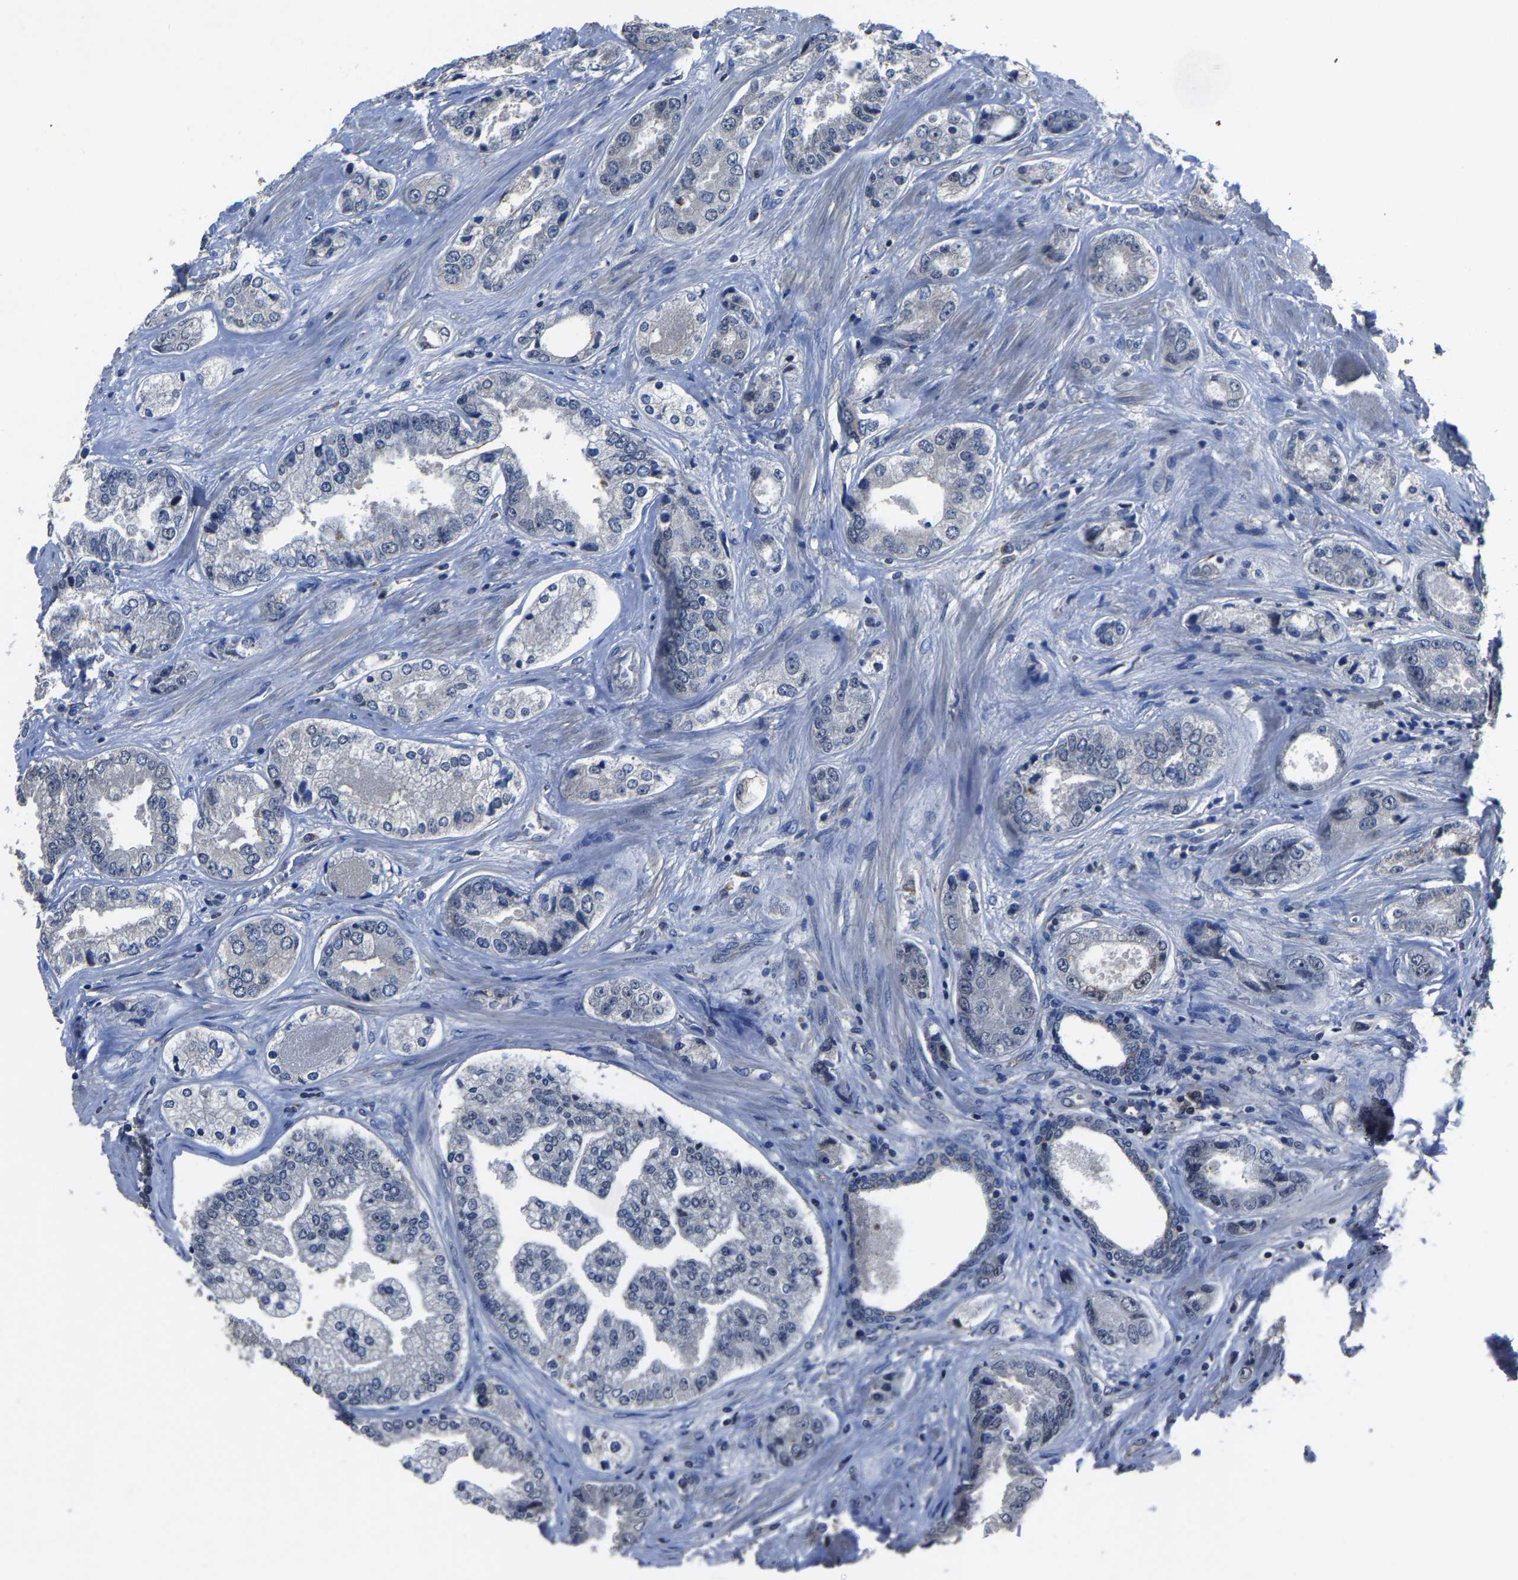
{"staining": {"intensity": "negative", "quantity": "none", "location": "none"}, "tissue": "prostate cancer", "cell_type": "Tumor cells", "image_type": "cancer", "snomed": [{"axis": "morphology", "description": "Adenocarcinoma, High grade"}, {"axis": "topography", "description": "Prostate"}], "caption": "There is no significant positivity in tumor cells of prostate cancer.", "gene": "STRBP", "patient": {"sex": "male", "age": 61}}